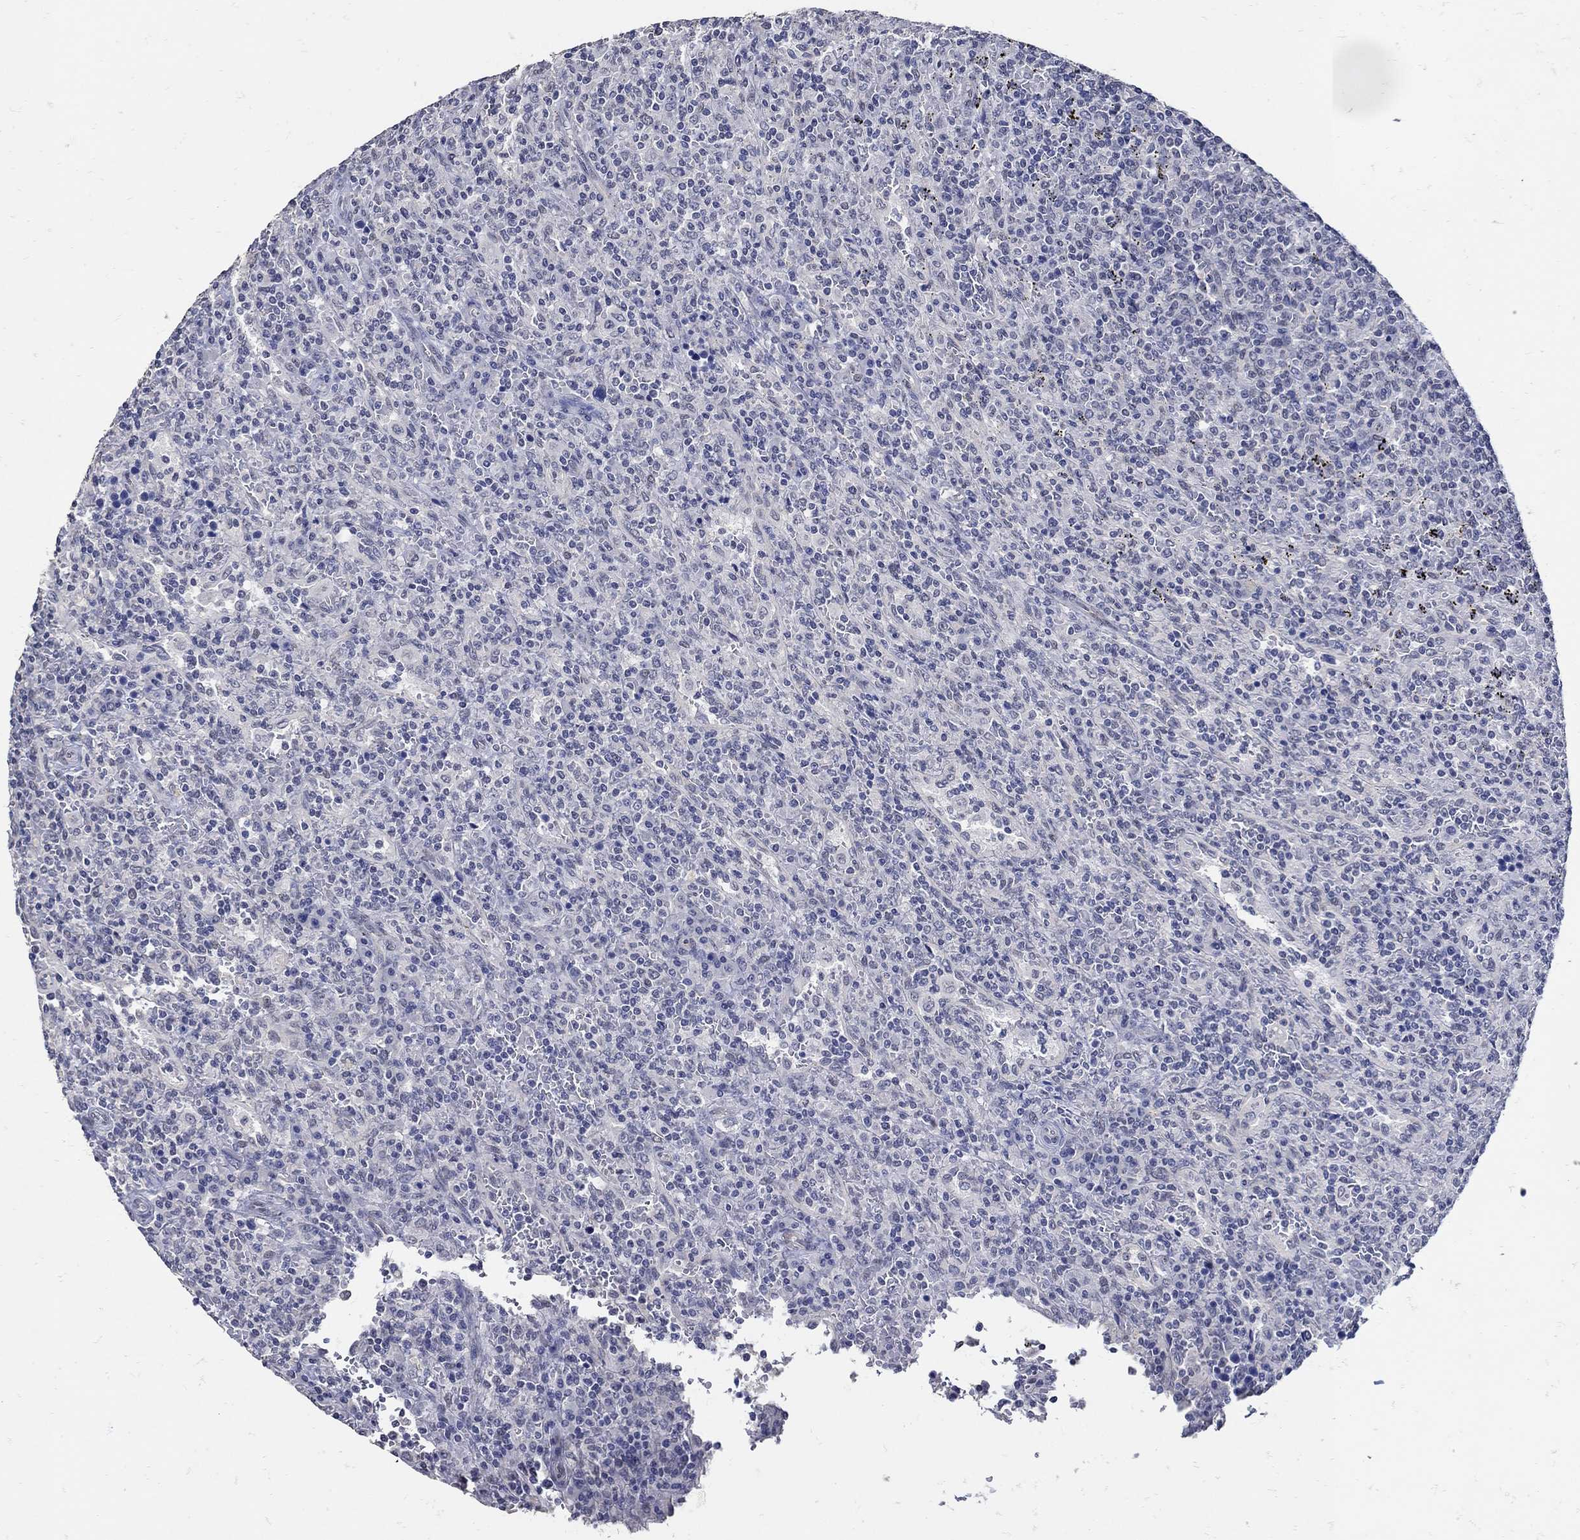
{"staining": {"intensity": "negative", "quantity": "none", "location": "none"}, "tissue": "lymphoma", "cell_type": "Tumor cells", "image_type": "cancer", "snomed": [{"axis": "morphology", "description": "Malignant lymphoma, non-Hodgkin's type, Low grade"}, {"axis": "topography", "description": "Spleen"}], "caption": "Malignant lymphoma, non-Hodgkin's type (low-grade) stained for a protein using IHC displays no staining tumor cells.", "gene": "KCNN3", "patient": {"sex": "male", "age": 62}}